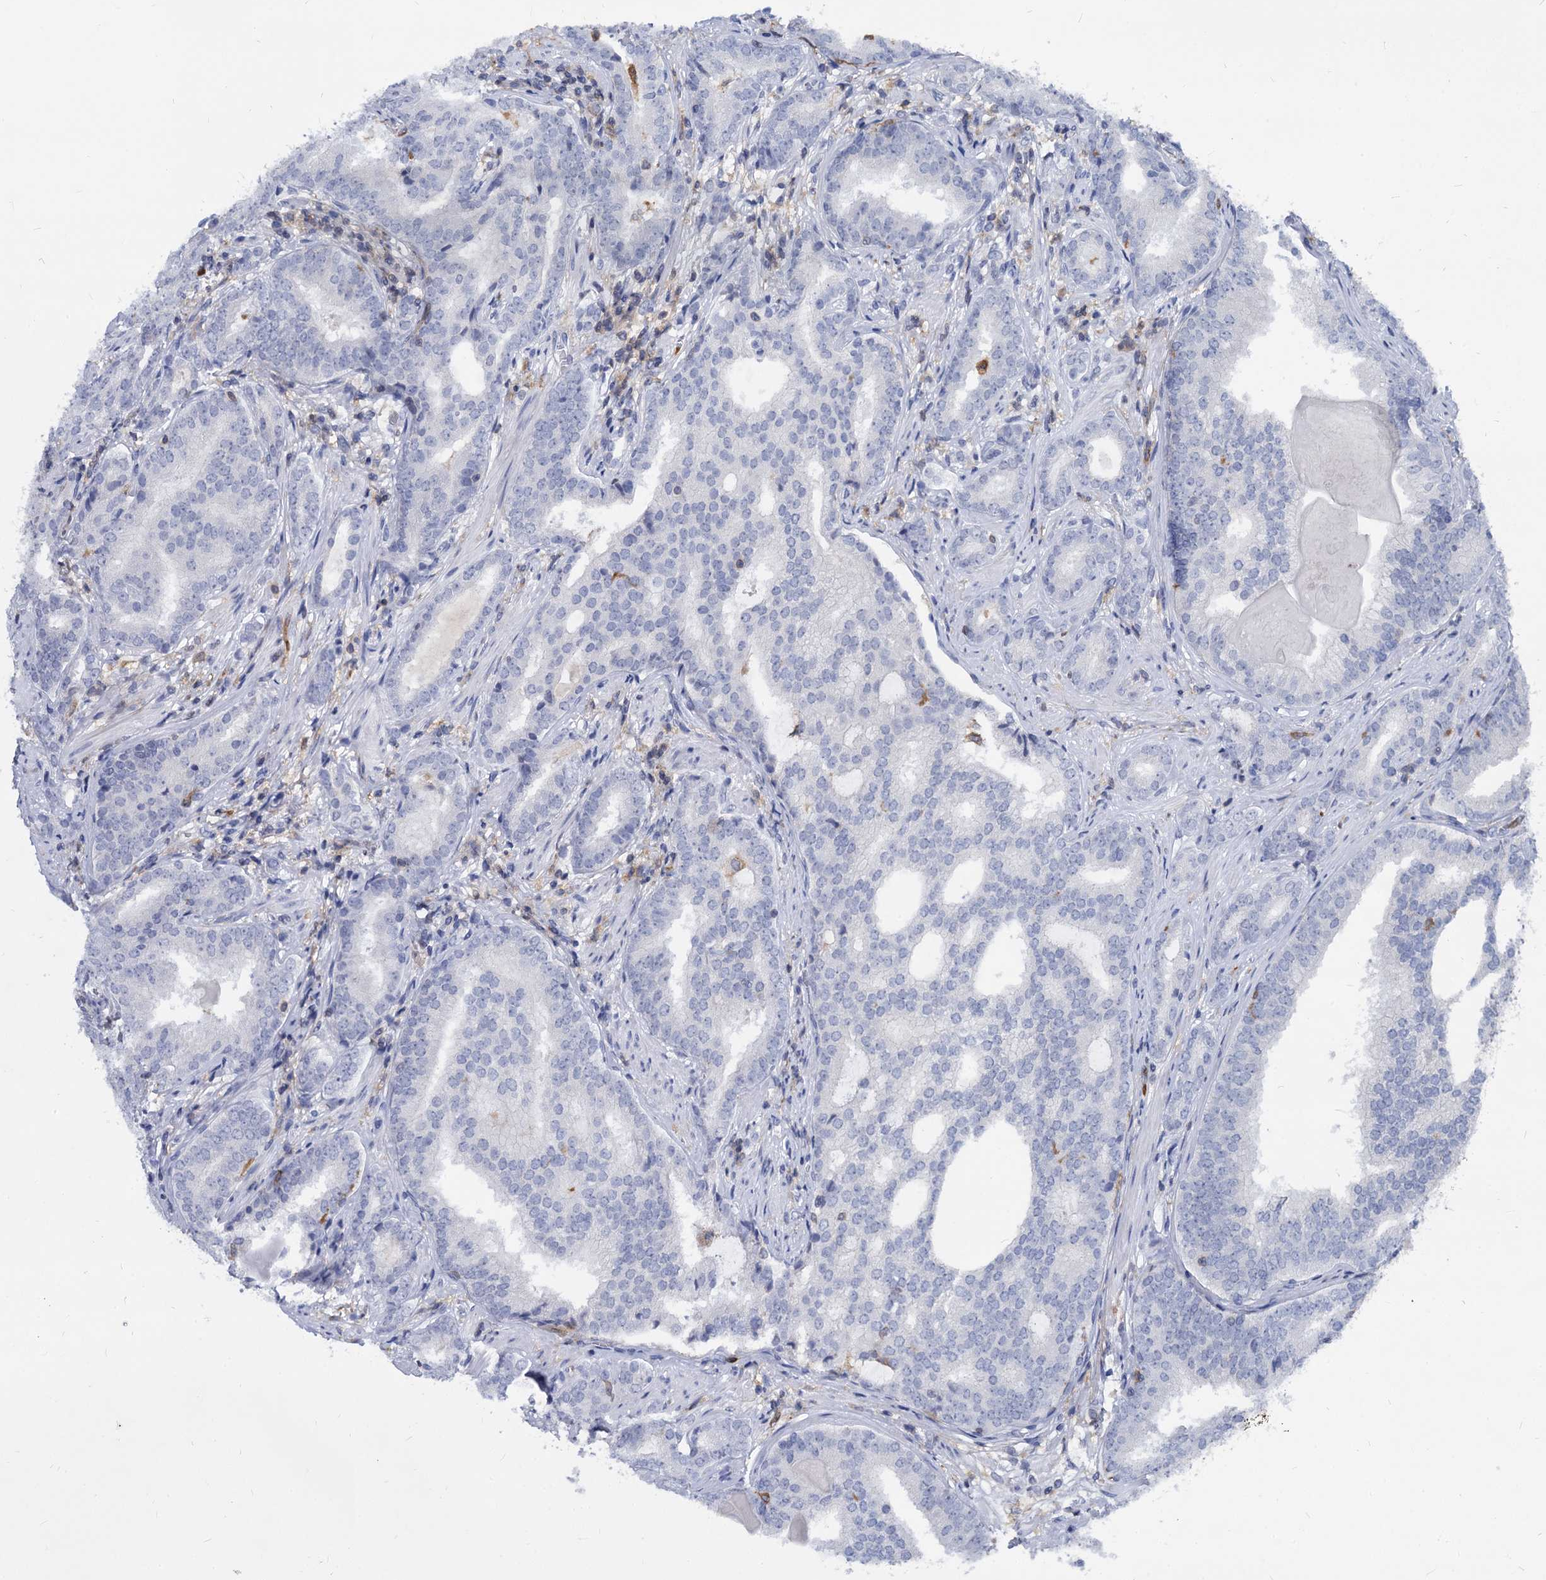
{"staining": {"intensity": "negative", "quantity": "none", "location": "none"}, "tissue": "prostate cancer", "cell_type": "Tumor cells", "image_type": "cancer", "snomed": [{"axis": "morphology", "description": "Adenocarcinoma, High grade"}, {"axis": "topography", "description": "Prostate"}], "caption": "High power microscopy histopathology image of an immunohistochemistry histopathology image of prostate cancer, revealing no significant positivity in tumor cells.", "gene": "RHOG", "patient": {"sex": "male", "age": 63}}